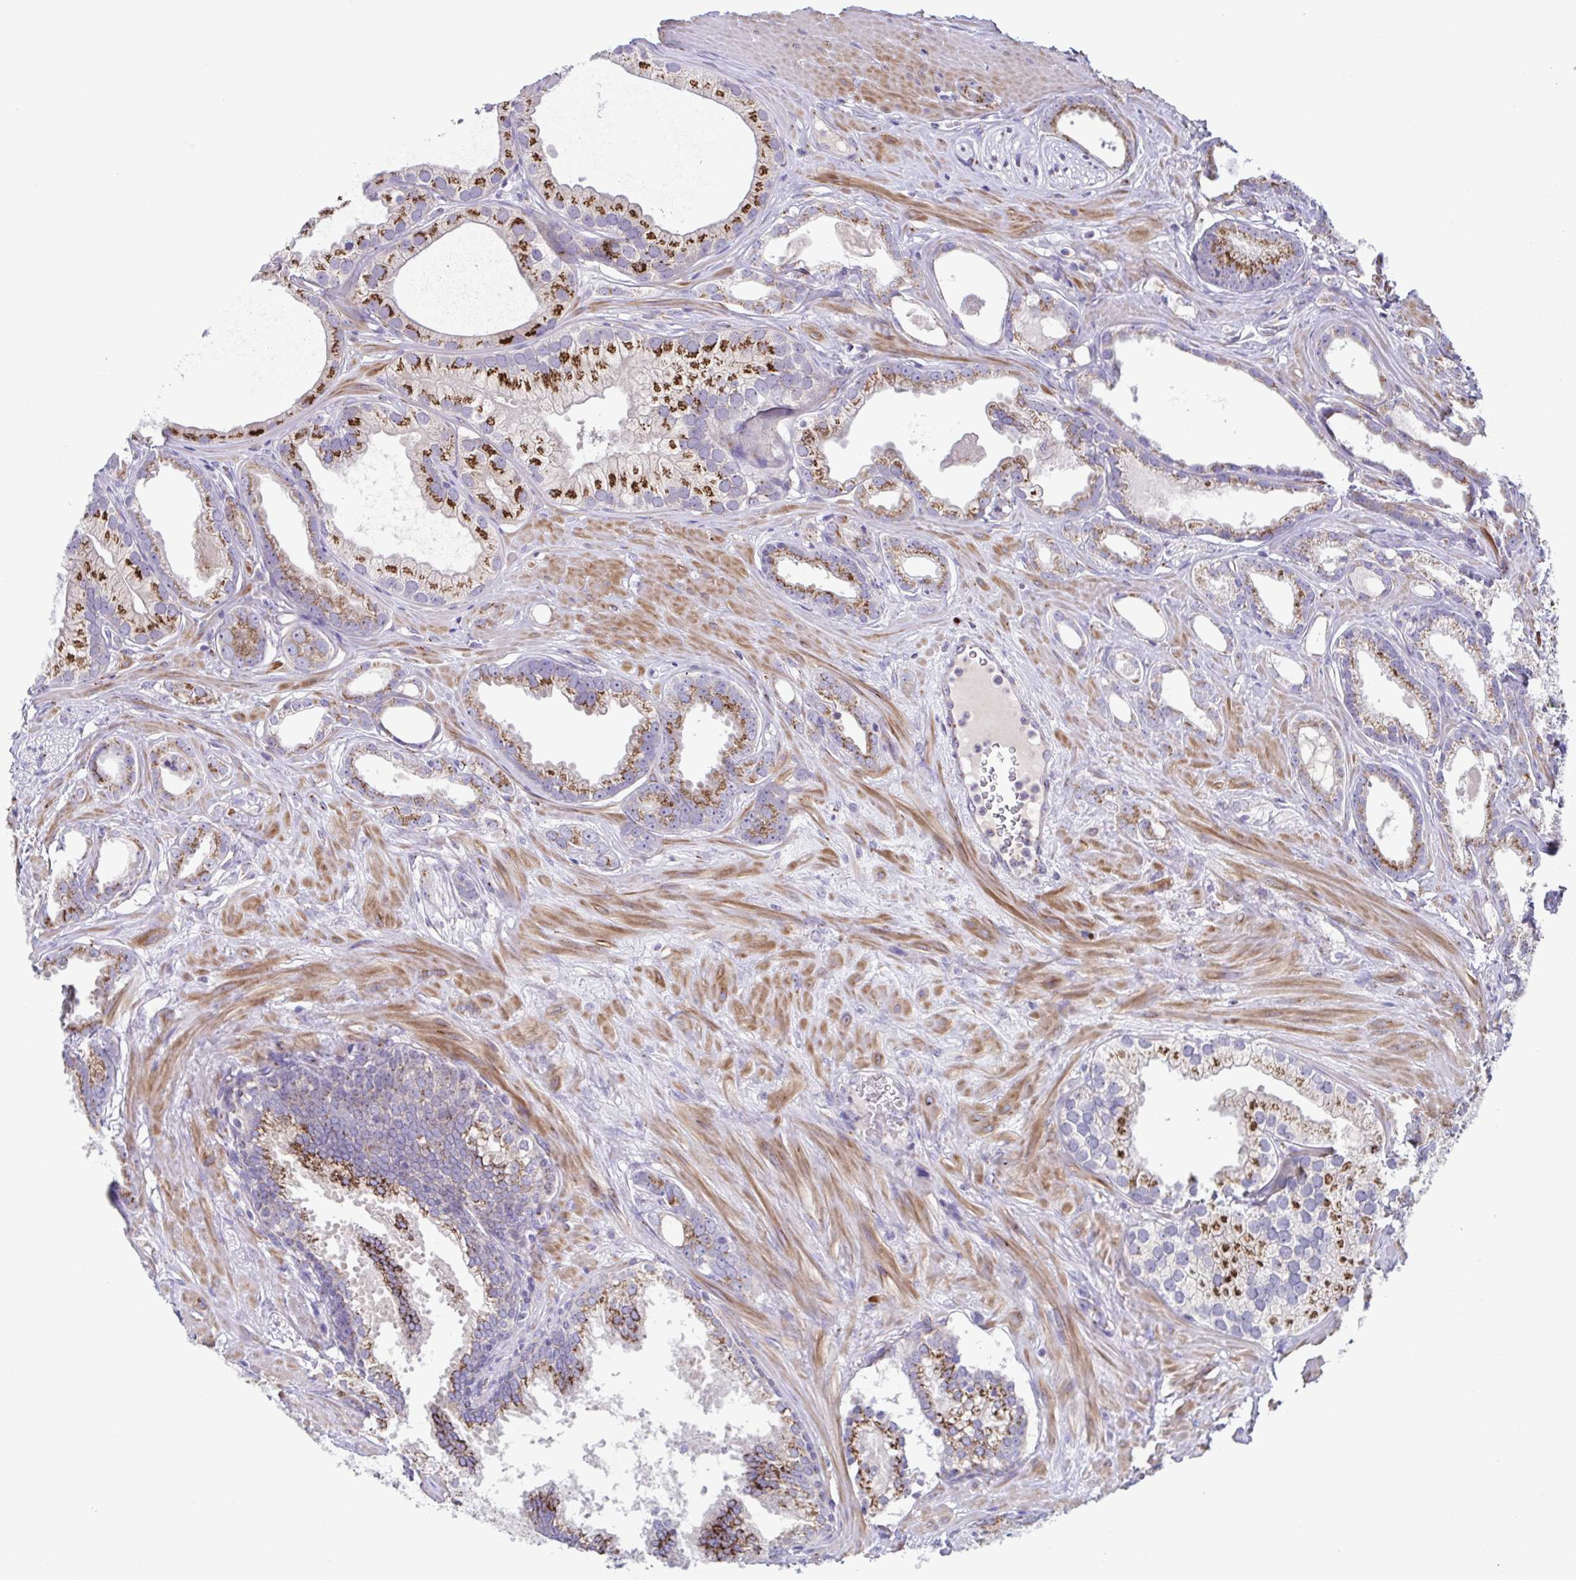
{"staining": {"intensity": "moderate", "quantity": ">75%", "location": "cytoplasmic/membranous"}, "tissue": "prostate cancer", "cell_type": "Tumor cells", "image_type": "cancer", "snomed": [{"axis": "morphology", "description": "Adenocarcinoma, Low grade"}, {"axis": "topography", "description": "Prostate"}], "caption": "The immunohistochemical stain labels moderate cytoplasmic/membranous positivity in tumor cells of prostate cancer tissue. The staining was performed using DAB (3,3'-diaminobenzidine) to visualize the protein expression in brown, while the nuclei were stained in blue with hematoxylin (Magnification: 20x).", "gene": "COL17A1", "patient": {"sex": "male", "age": 65}}